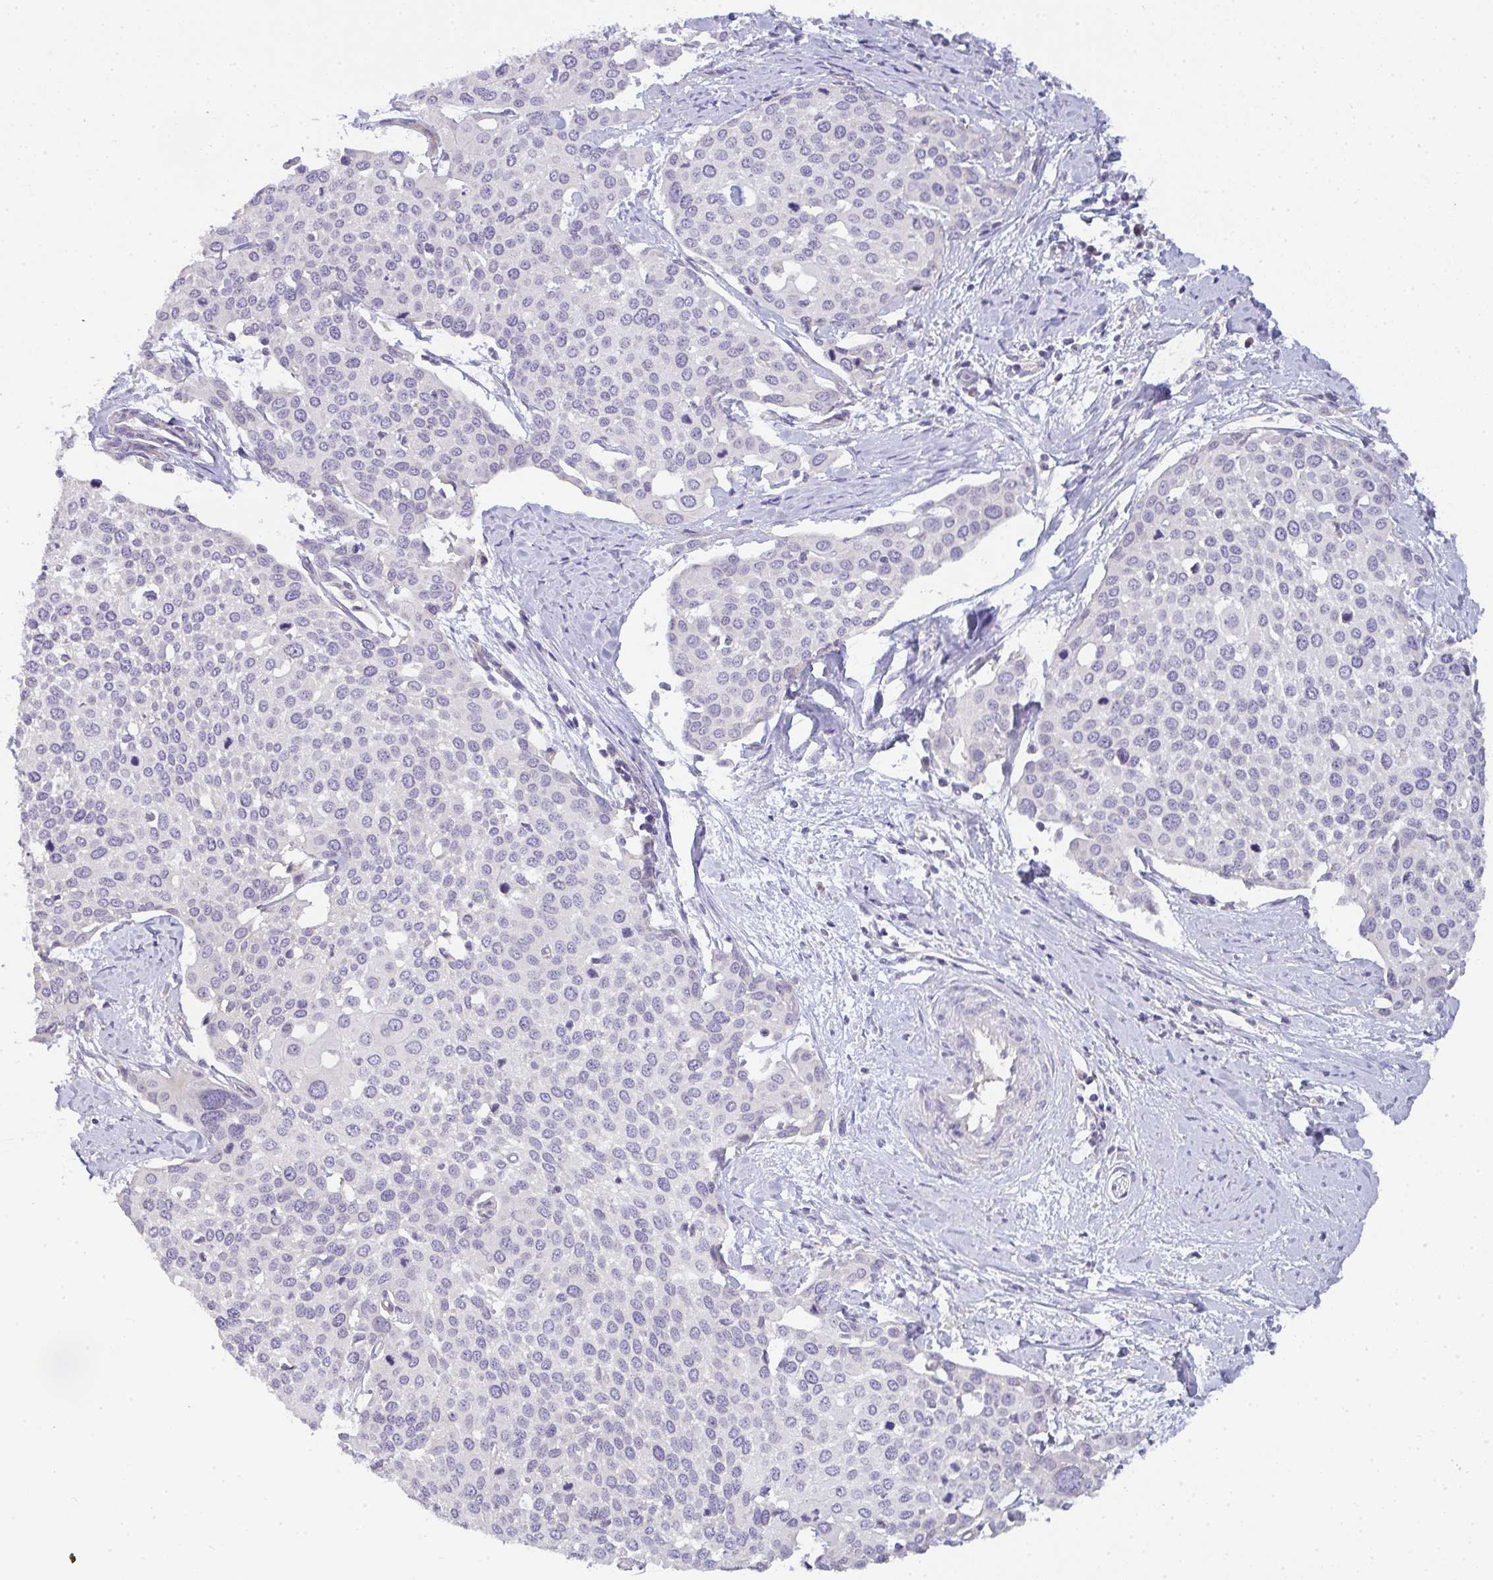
{"staining": {"intensity": "negative", "quantity": "none", "location": "none"}, "tissue": "cervical cancer", "cell_type": "Tumor cells", "image_type": "cancer", "snomed": [{"axis": "morphology", "description": "Squamous cell carcinoma, NOS"}, {"axis": "topography", "description": "Cervix"}], "caption": "A high-resolution histopathology image shows immunohistochemistry staining of cervical cancer (squamous cell carcinoma), which displays no significant positivity in tumor cells.", "gene": "FILIP1", "patient": {"sex": "female", "age": 44}}